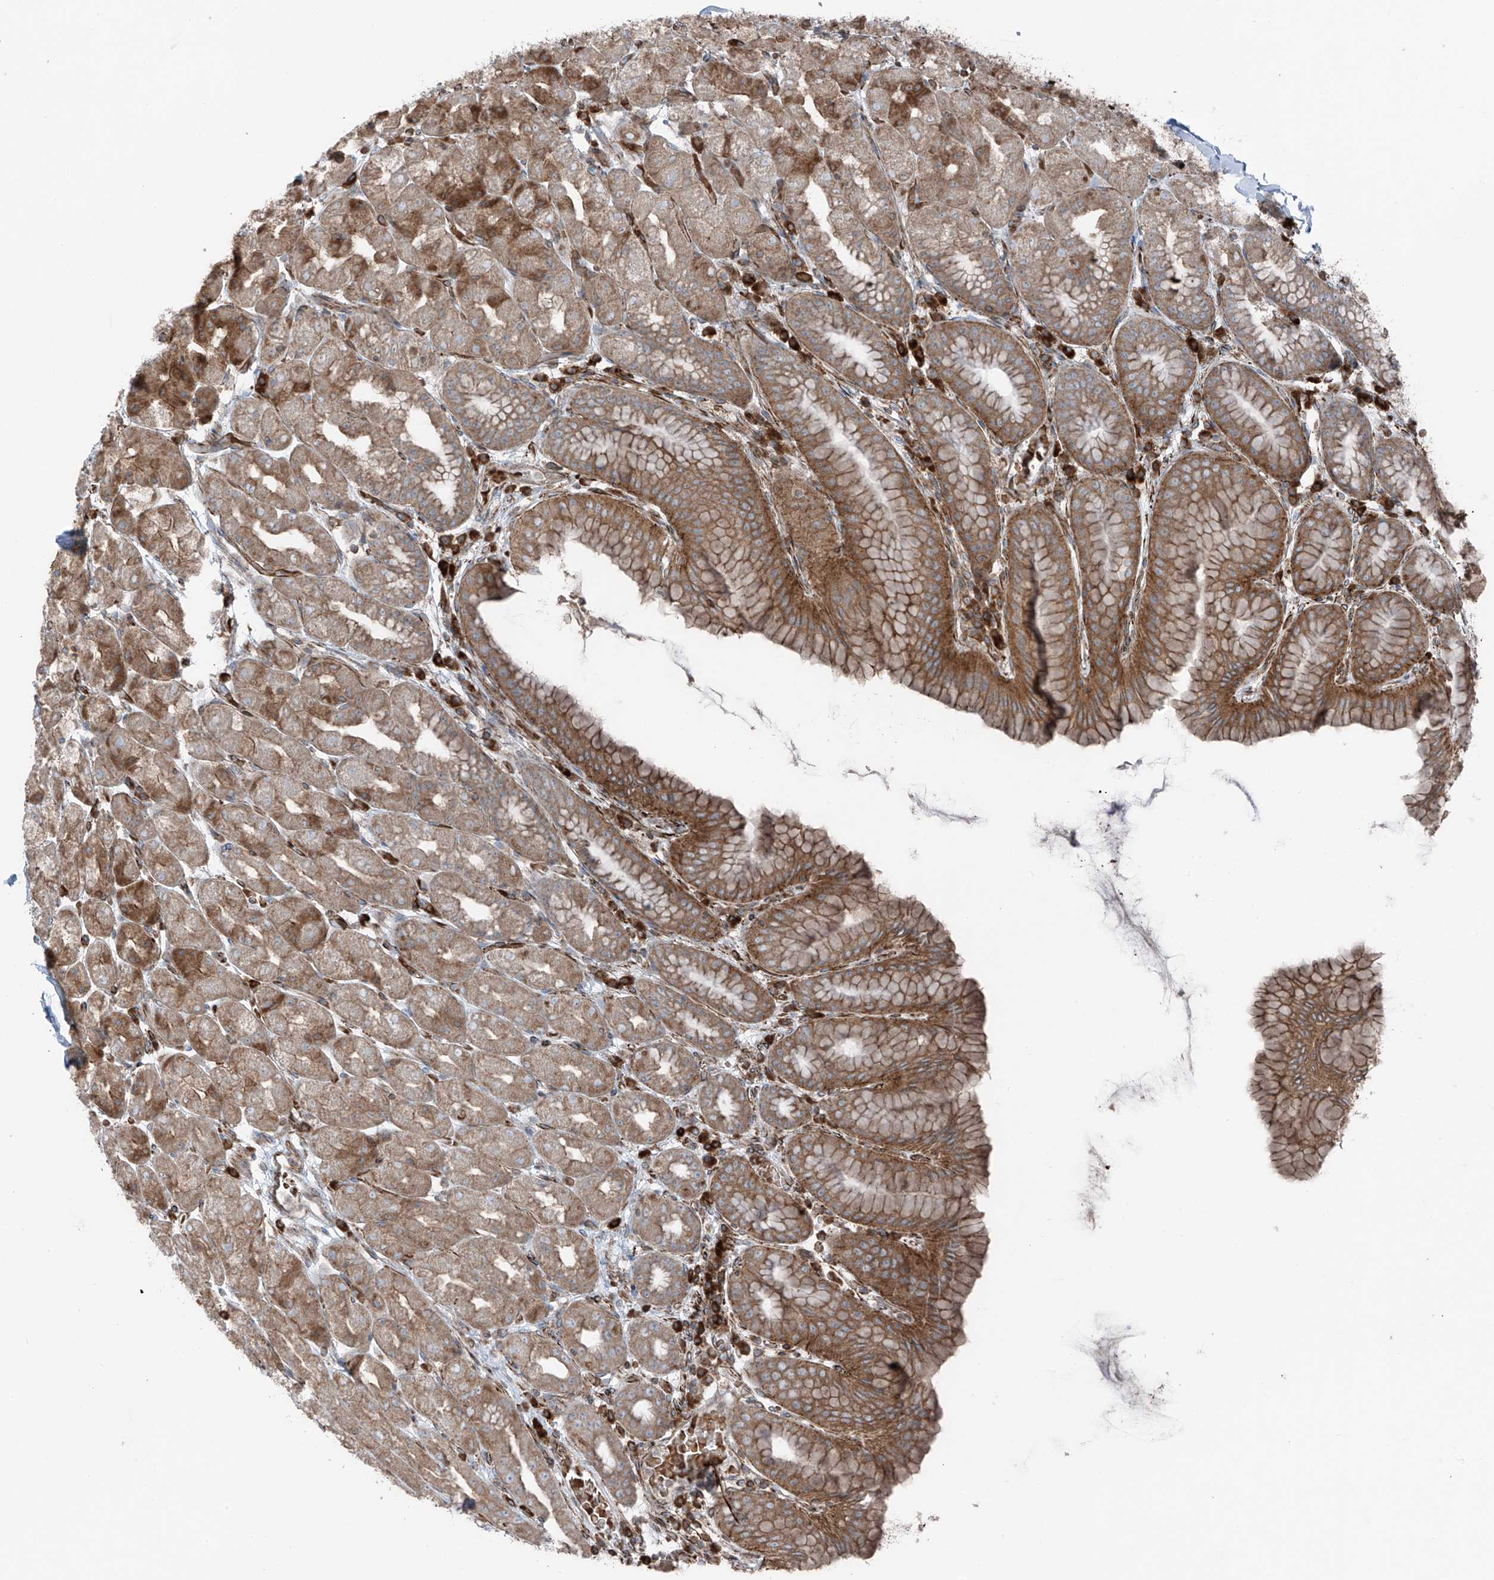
{"staining": {"intensity": "moderate", "quantity": ">75%", "location": "cytoplasmic/membranous"}, "tissue": "stomach", "cell_type": "Glandular cells", "image_type": "normal", "snomed": [{"axis": "morphology", "description": "Normal tissue, NOS"}, {"axis": "topography", "description": "Stomach, upper"}], "caption": "IHC image of normal human stomach stained for a protein (brown), which reveals medium levels of moderate cytoplasmic/membranous staining in about >75% of glandular cells.", "gene": "ERLEC1", "patient": {"sex": "male", "age": 68}}